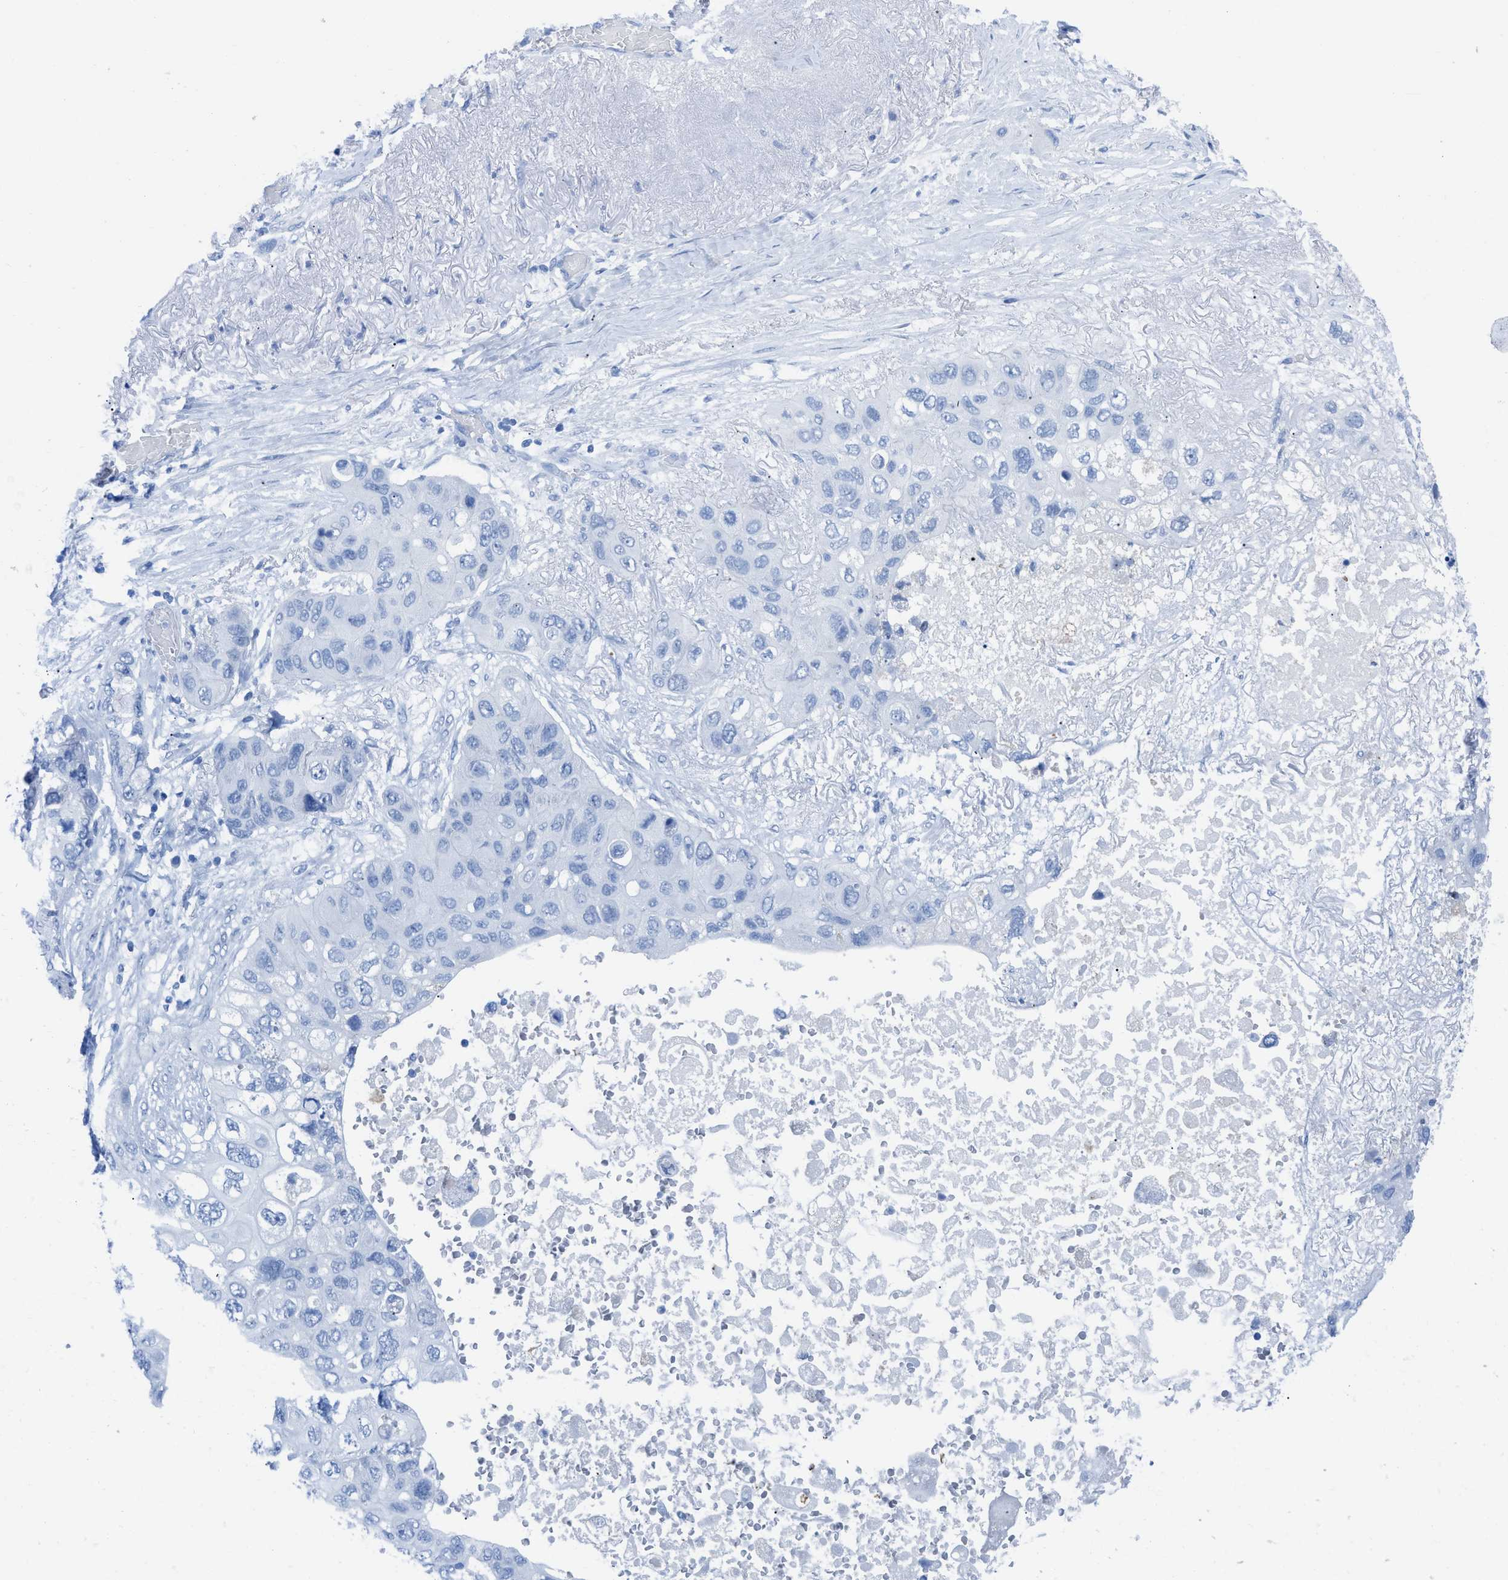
{"staining": {"intensity": "negative", "quantity": "none", "location": "none"}, "tissue": "lung cancer", "cell_type": "Tumor cells", "image_type": "cancer", "snomed": [{"axis": "morphology", "description": "Squamous cell carcinoma, NOS"}, {"axis": "topography", "description": "Lung"}], "caption": "High magnification brightfield microscopy of lung squamous cell carcinoma stained with DAB (3,3'-diaminobenzidine) (brown) and counterstained with hematoxylin (blue): tumor cells show no significant expression.", "gene": "TCL1A", "patient": {"sex": "female", "age": 73}}